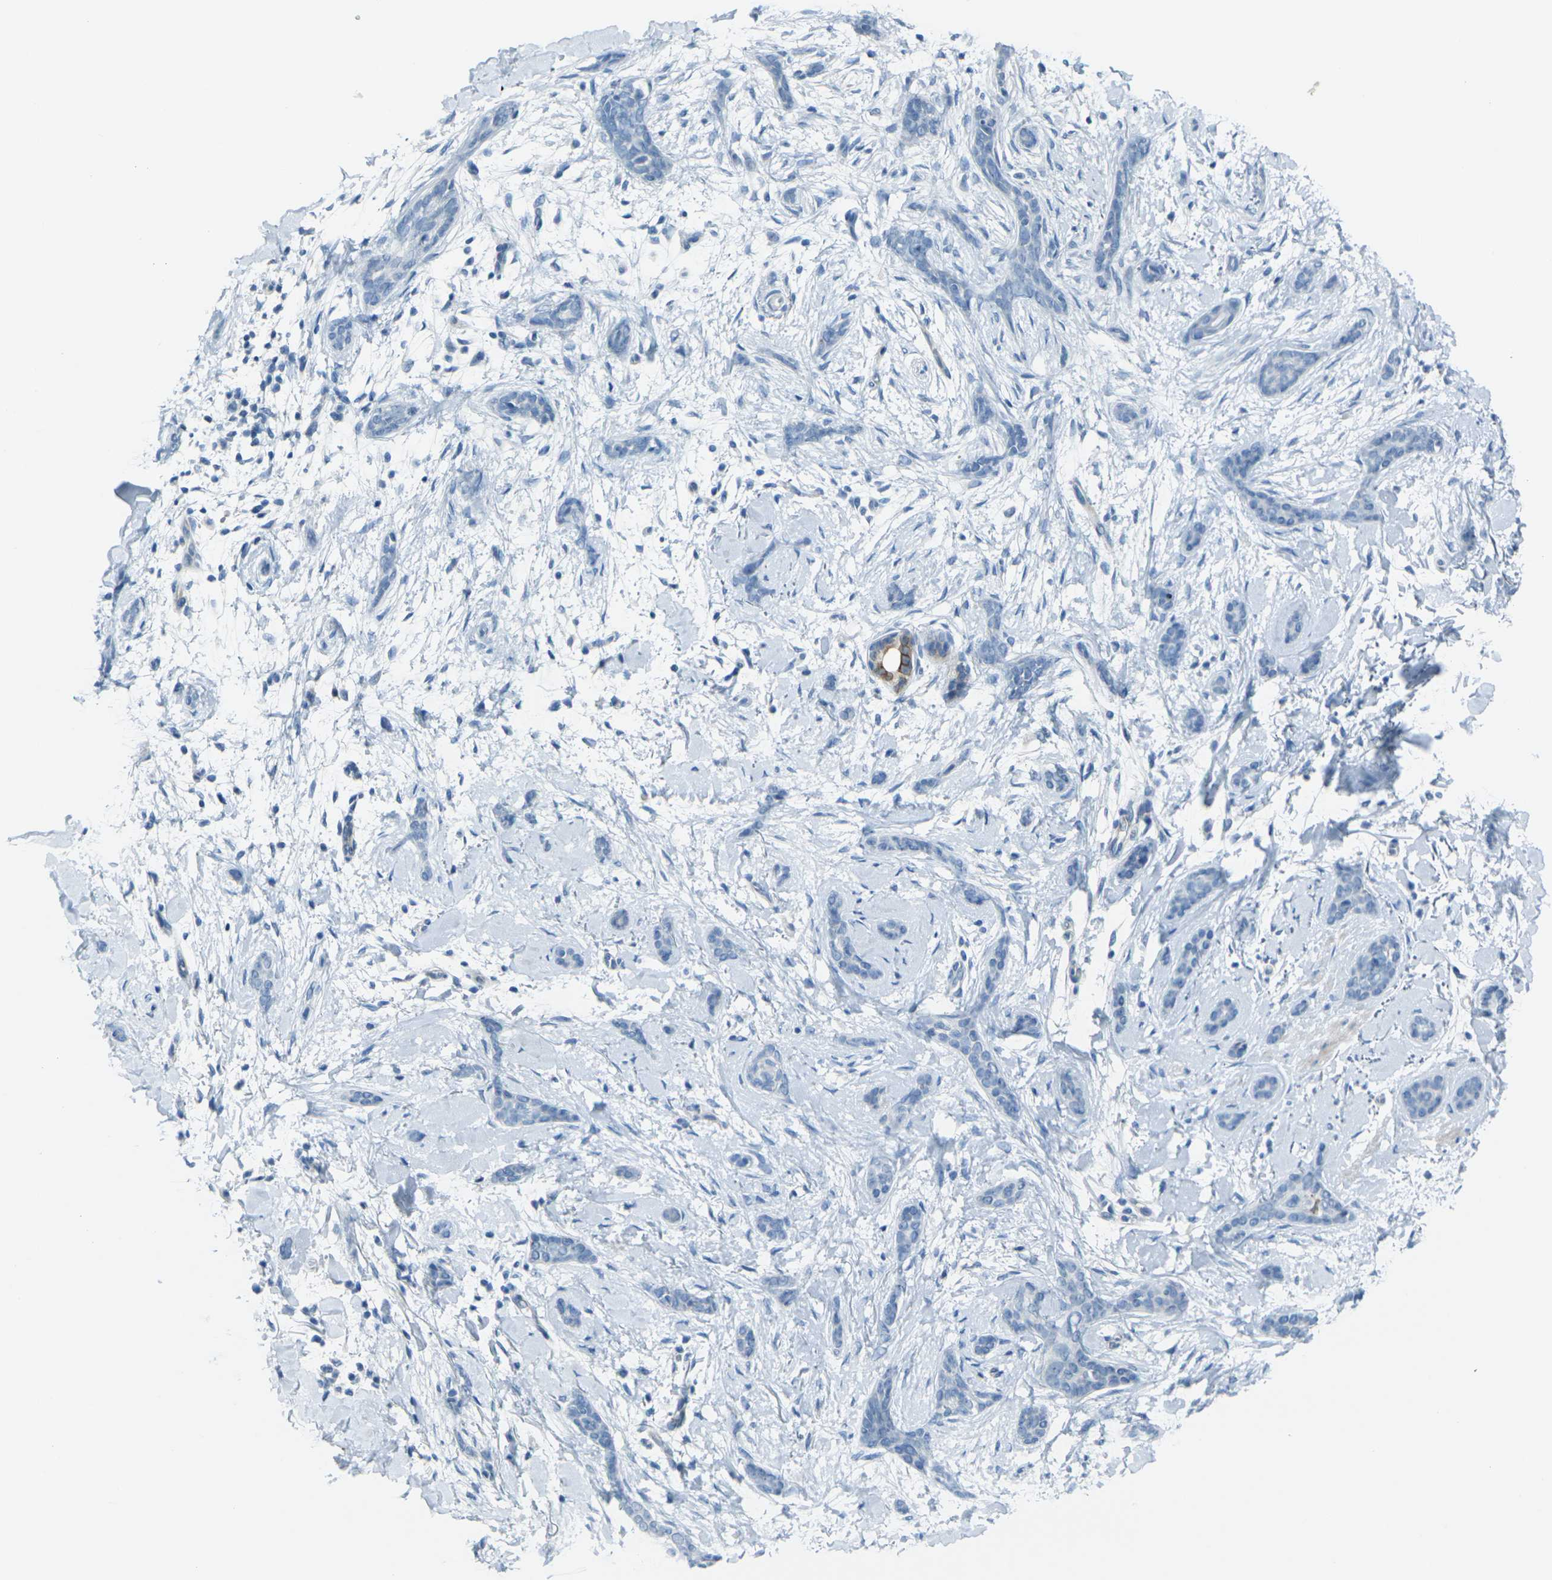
{"staining": {"intensity": "negative", "quantity": "none", "location": "none"}, "tissue": "skin cancer", "cell_type": "Tumor cells", "image_type": "cancer", "snomed": [{"axis": "morphology", "description": "Basal cell carcinoma"}, {"axis": "topography", "description": "Skin"}], "caption": "Immunohistochemical staining of human skin cancer exhibits no significant staining in tumor cells. The staining was performed using DAB to visualize the protein expression in brown, while the nuclei were stained in blue with hematoxylin (Magnification: 20x).", "gene": "ANKRD46", "patient": {"sex": "female", "age": 58}}